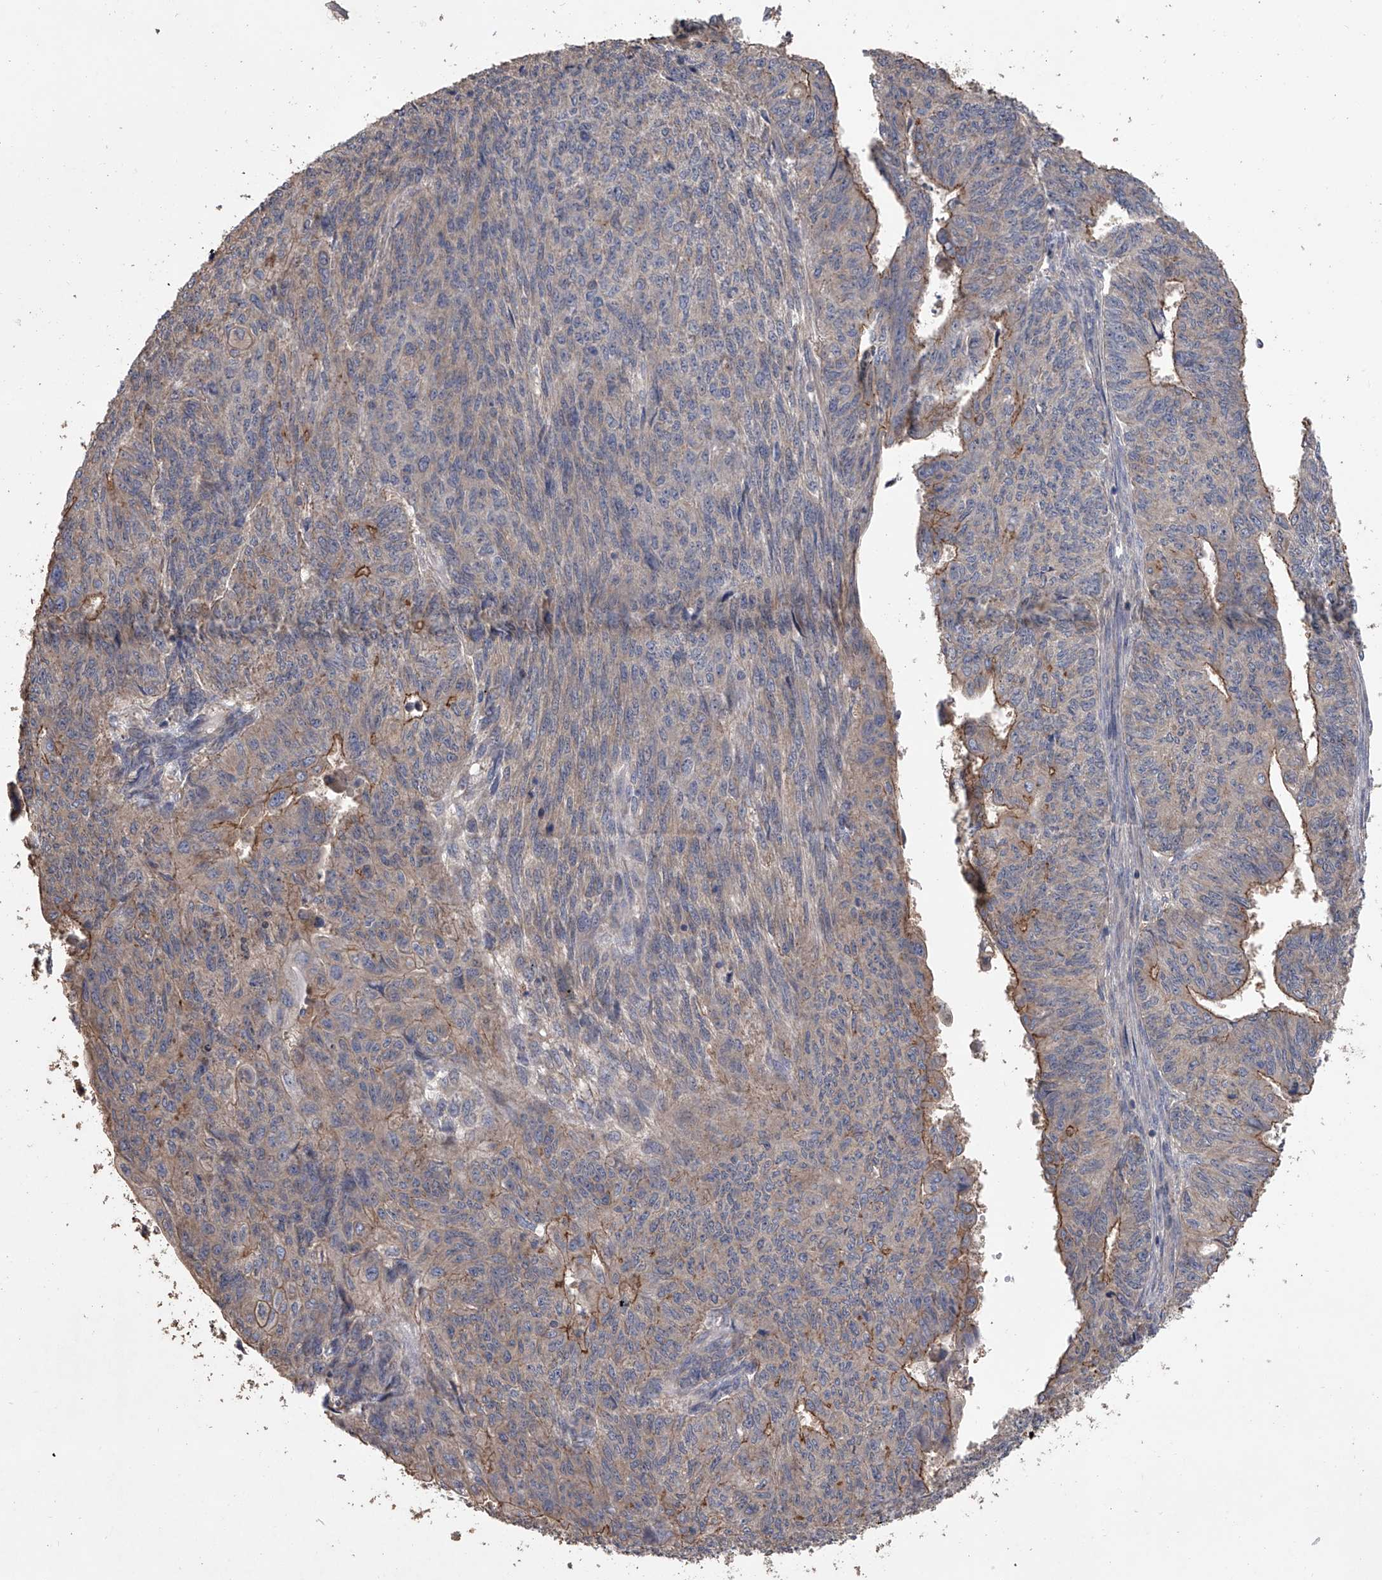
{"staining": {"intensity": "moderate", "quantity": "<25%", "location": "cytoplasmic/membranous"}, "tissue": "endometrial cancer", "cell_type": "Tumor cells", "image_type": "cancer", "snomed": [{"axis": "morphology", "description": "Adenocarcinoma, NOS"}, {"axis": "topography", "description": "Endometrium"}], "caption": "A low amount of moderate cytoplasmic/membranous positivity is present in approximately <25% of tumor cells in endometrial cancer tissue.", "gene": "ZNF343", "patient": {"sex": "female", "age": 32}}